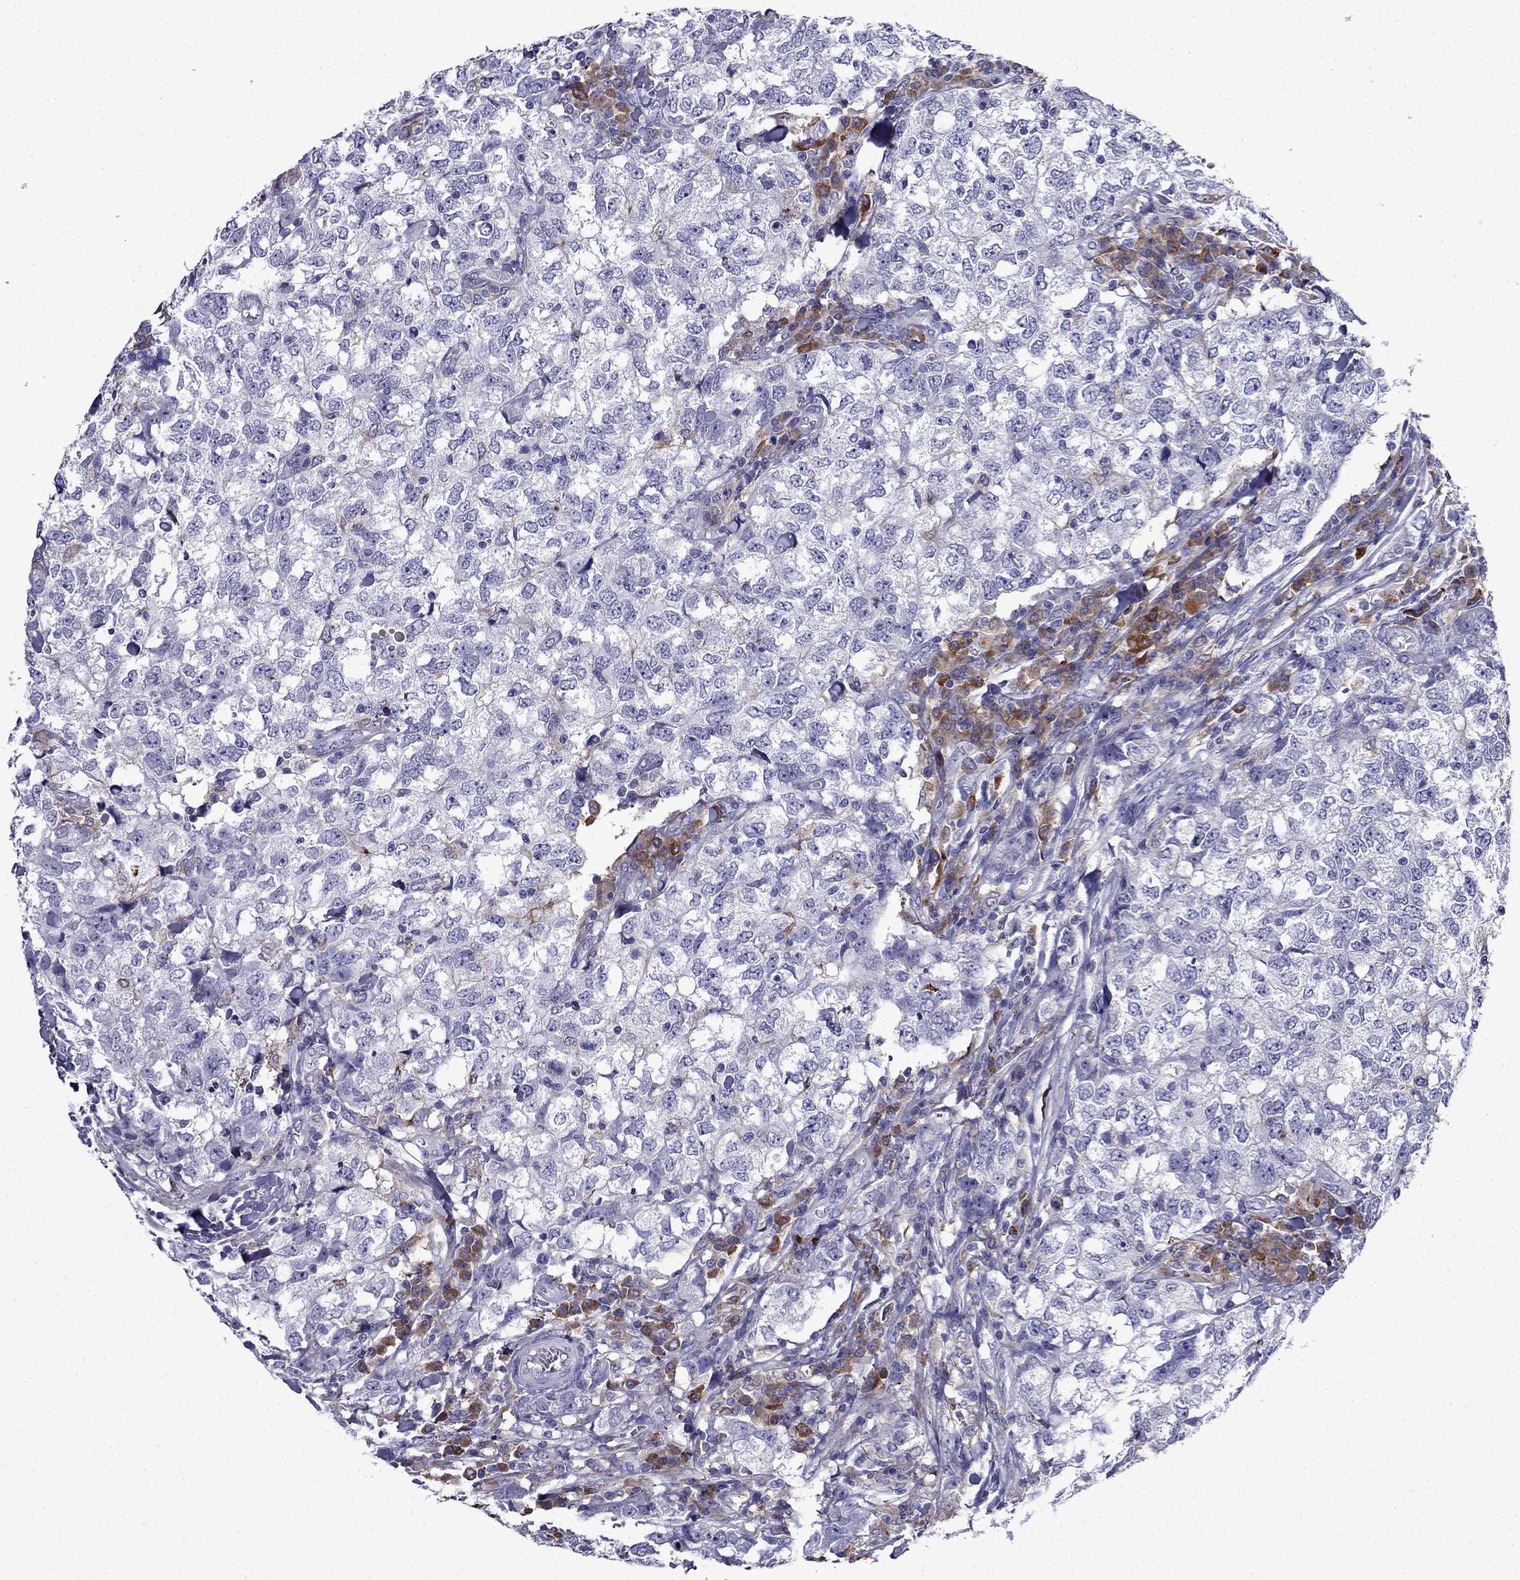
{"staining": {"intensity": "negative", "quantity": "none", "location": "none"}, "tissue": "breast cancer", "cell_type": "Tumor cells", "image_type": "cancer", "snomed": [{"axis": "morphology", "description": "Duct carcinoma"}, {"axis": "topography", "description": "Breast"}], "caption": "Immunohistochemistry photomicrograph of breast infiltrating ductal carcinoma stained for a protein (brown), which shows no positivity in tumor cells.", "gene": "TSSK4", "patient": {"sex": "female", "age": 30}}